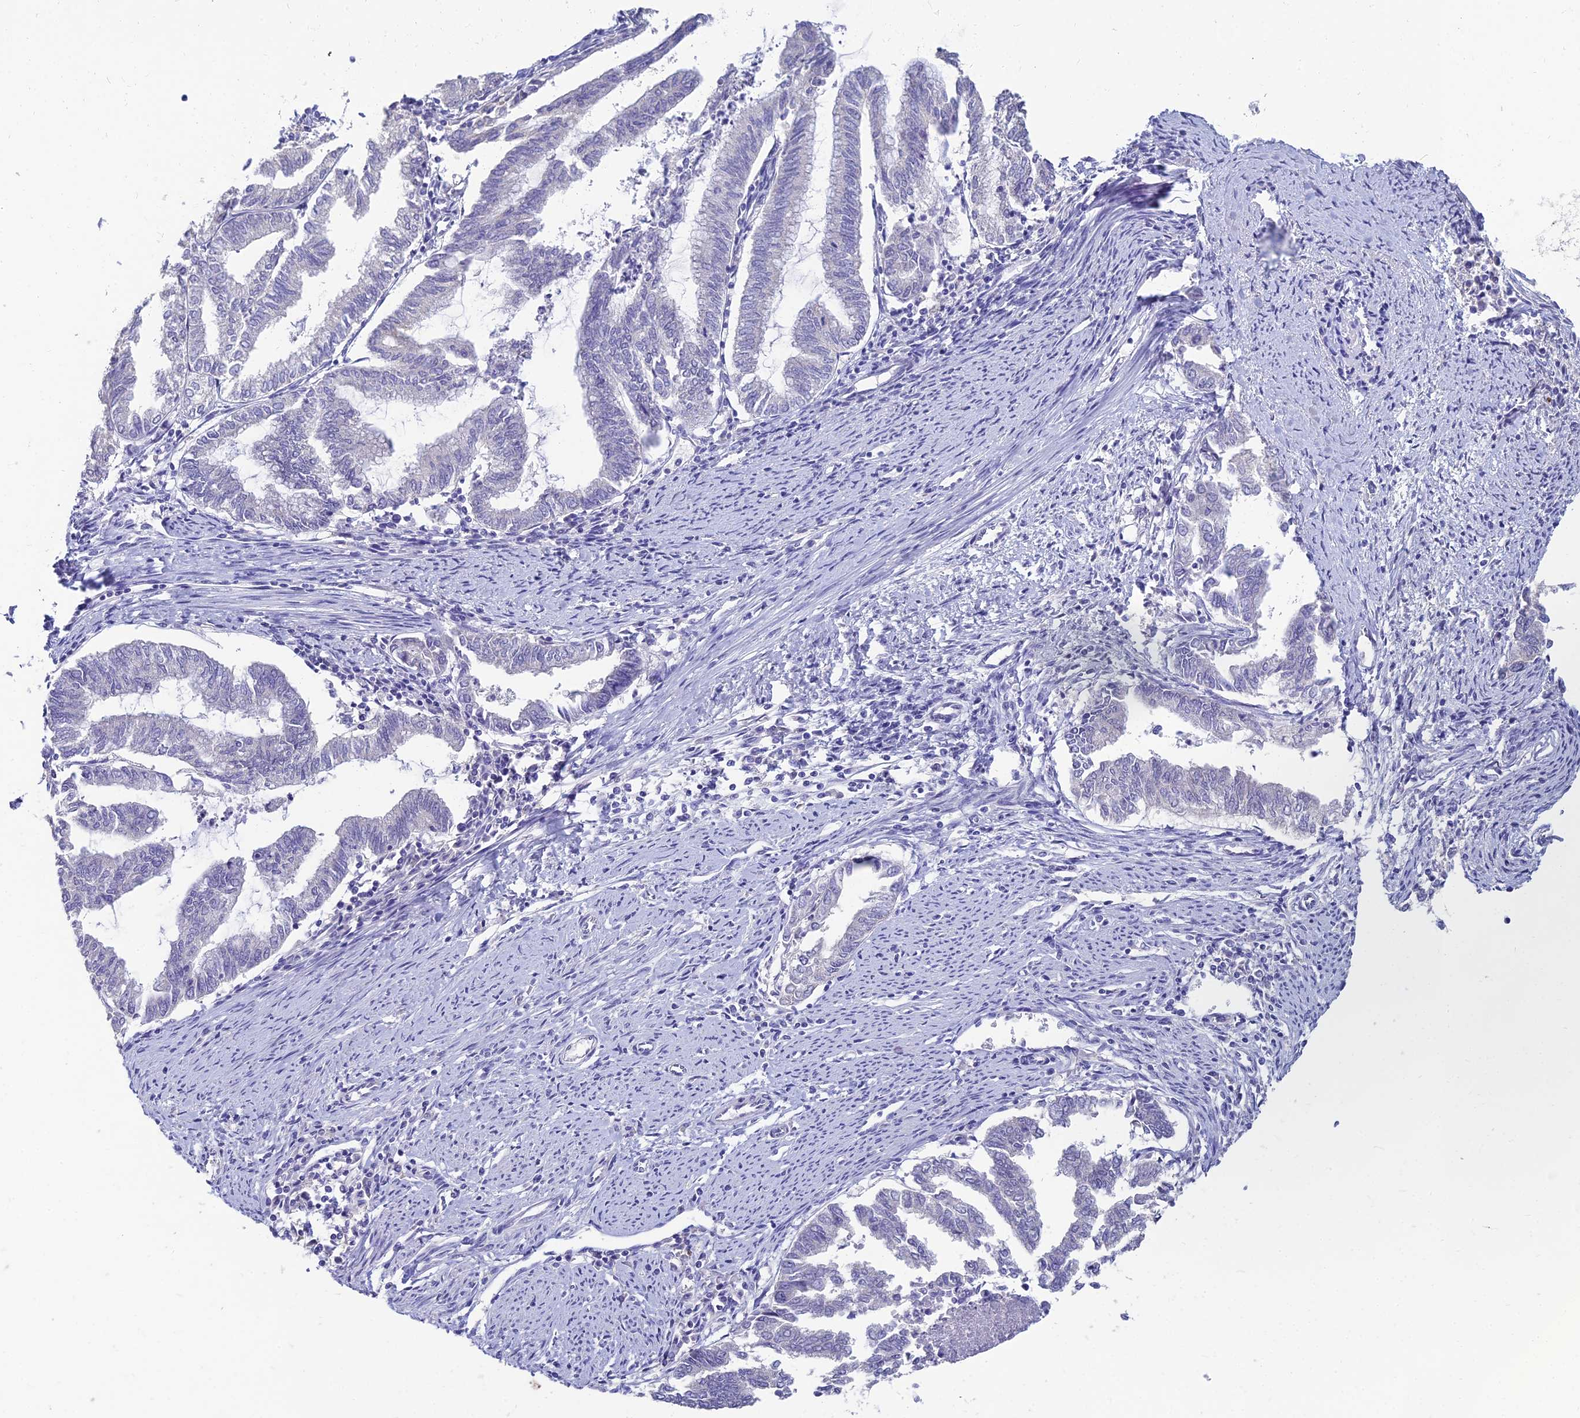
{"staining": {"intensity": "negative", "quantity": "none", "location": "none"}, "tissue": "endometrial cancer", "cell_type": "Tumor cells", "image_type": "cancer", "snomed": [{"axis": "morphology", "description": "Adenocarcinoma, NOS"}, {"axis": "topography", "description": "Endometrium"}], "caption": "High power microscopy histopathology image of an immunohistochemistry (IHC) micrograph of endometrial adenocarcinoma, revealing no significant staining in tumor cells.", "gene": "NPY", "patient": {"sex": "female", "age": 79}}